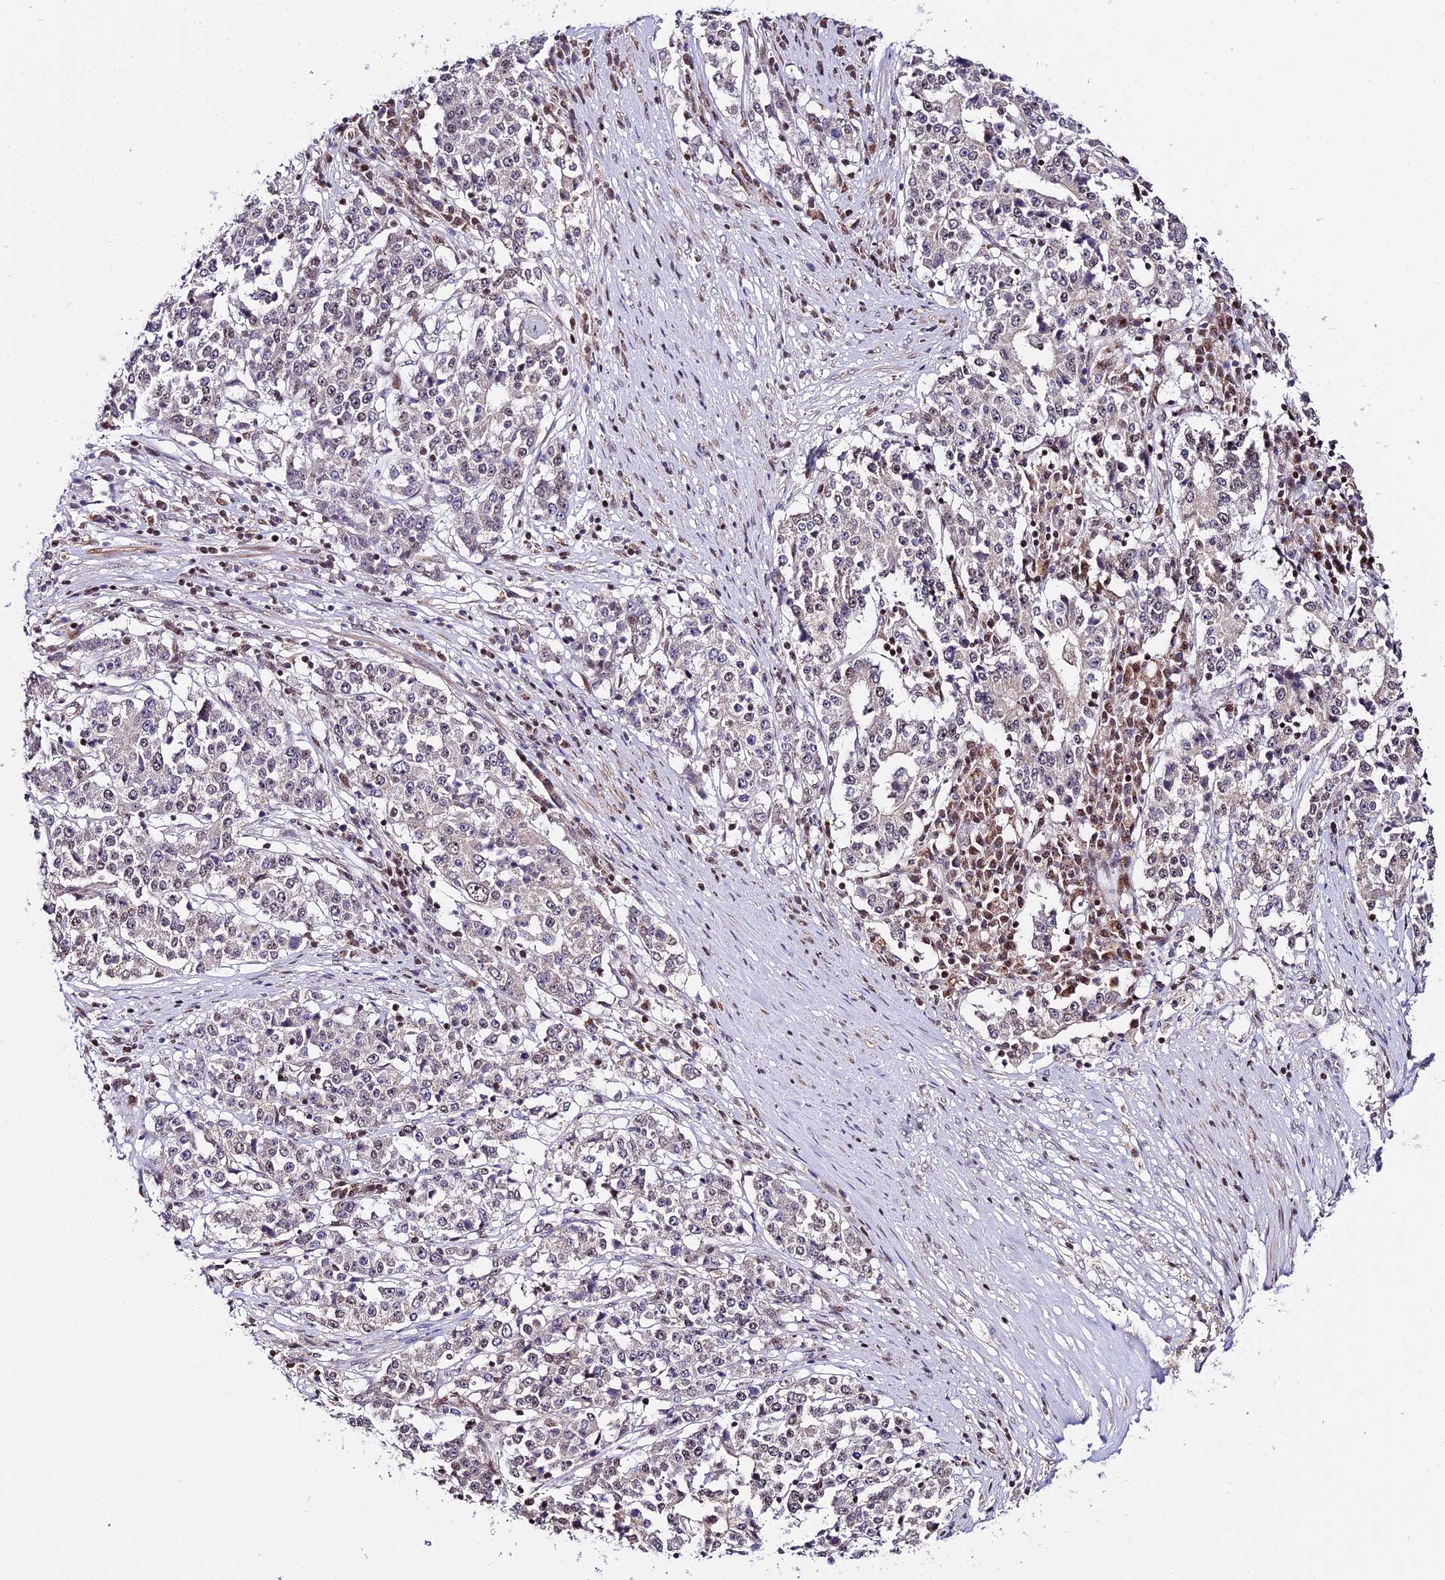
{"staining": {"intensity": "weak", "quantity": "<25%", "location": "nuclear"}, "tissue": "stomach cancer", "cell_type": "Tumor cells", "image_type": "cancer", "snomed": [{"axis": "morphology", "description": "Adenocarcinoma, NOS"}, {"axis": "topography", "description": "Stomach"}], "caption": "IHC histopathology image of stomach cancer stained for a protein (brown), which reveals no expression in tumor cells.", "gene": "CIB3", "patient": {"sex": "male", "age": 59}}